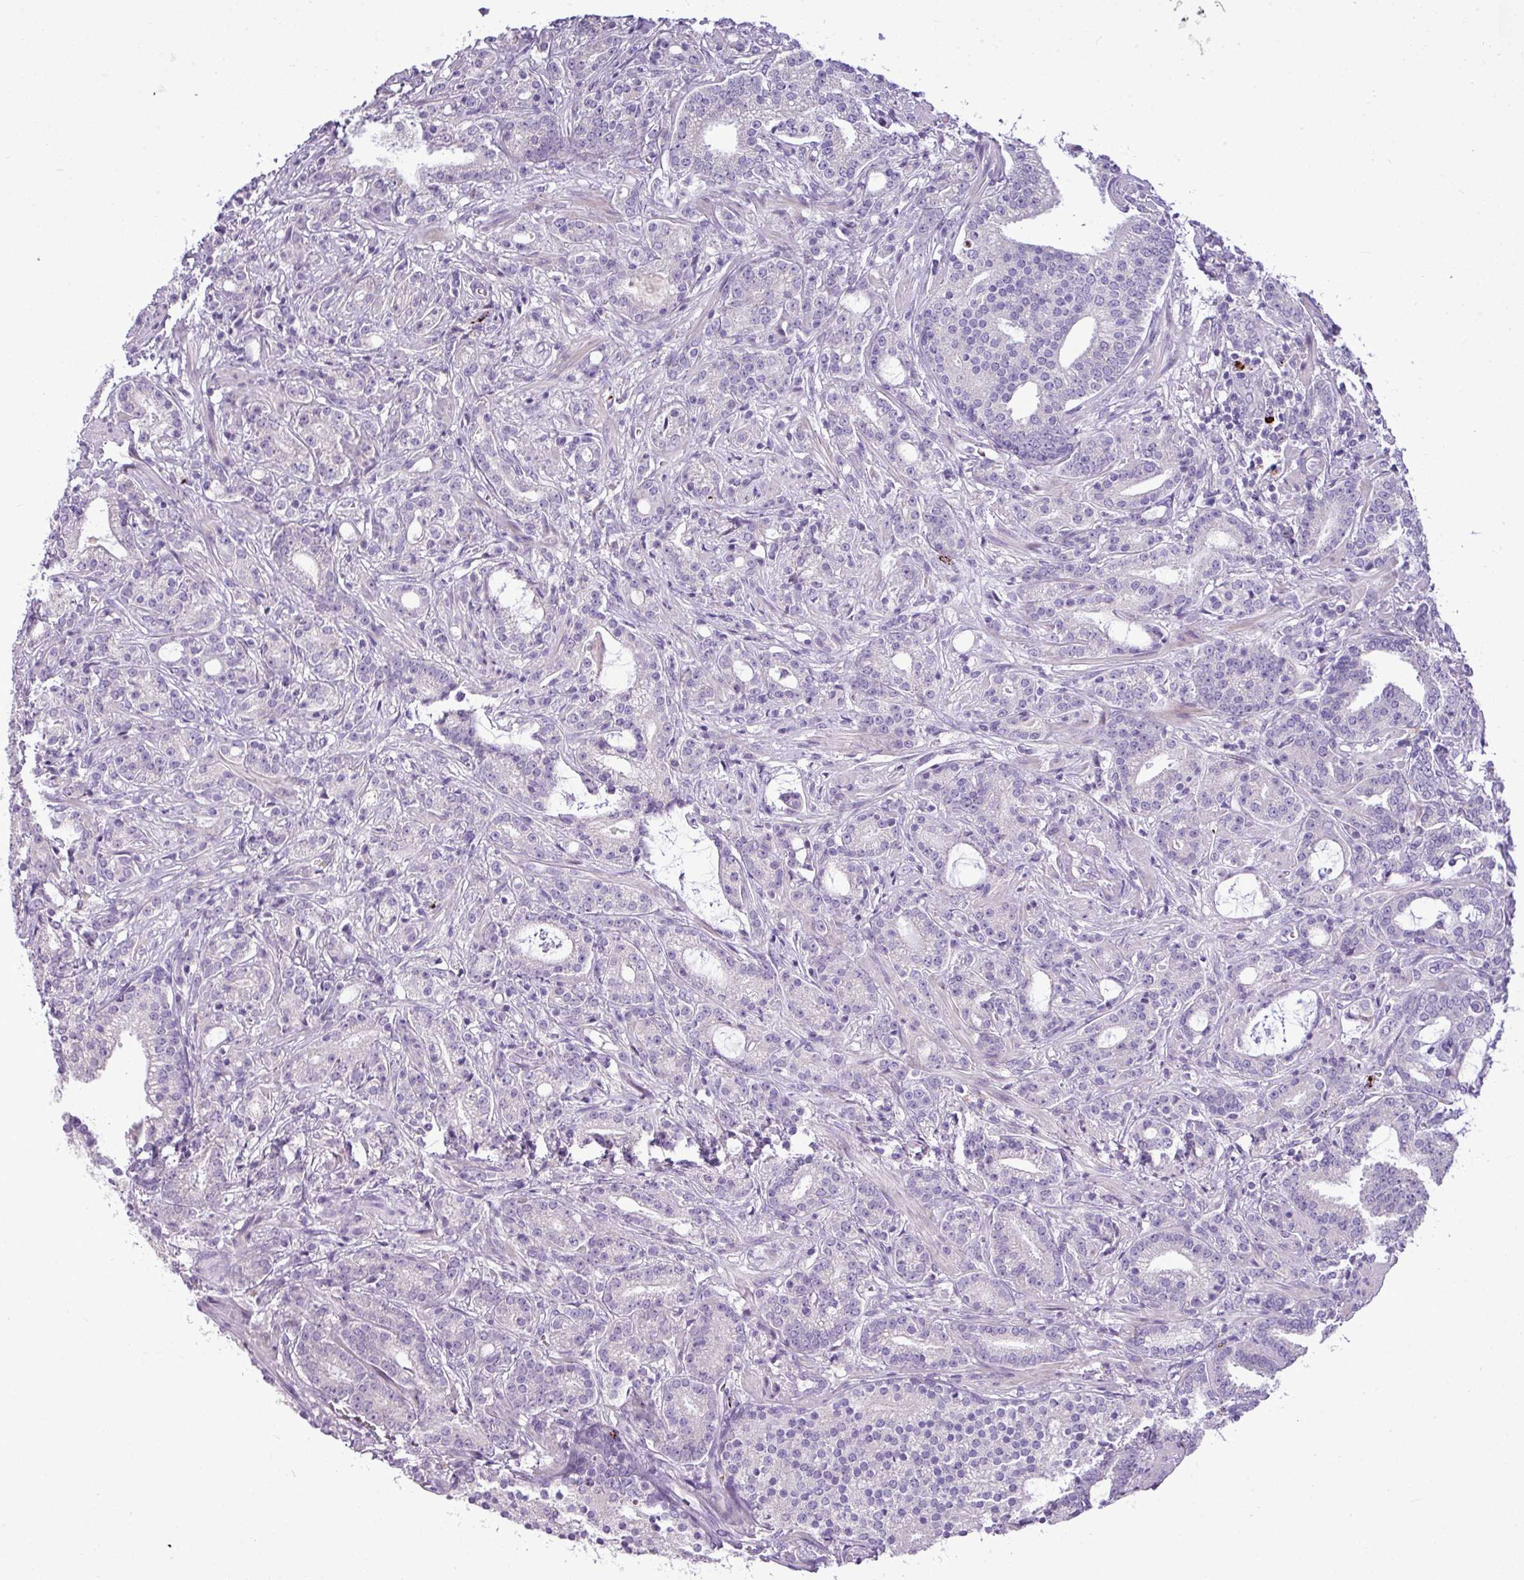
{"staining": {"intensity": "negative", "quantity": "none", "location": "none"}, "tissue": "prostate cancer", "cell_type": "Tumor cells", "image_type": "cancer", "snomed": [{"axis": "morphology", "description": "Adenocarcinoma, High grade"}, {"axis": "topography", "description": "Prostate and seminal vesicle, NOS"}], "caption": "The IHC micrograph has no significant positivity in tumor cells of prostate cancer tissue.", "gene": "IL17A", "patient": {"sex": "male", "age": 67}}